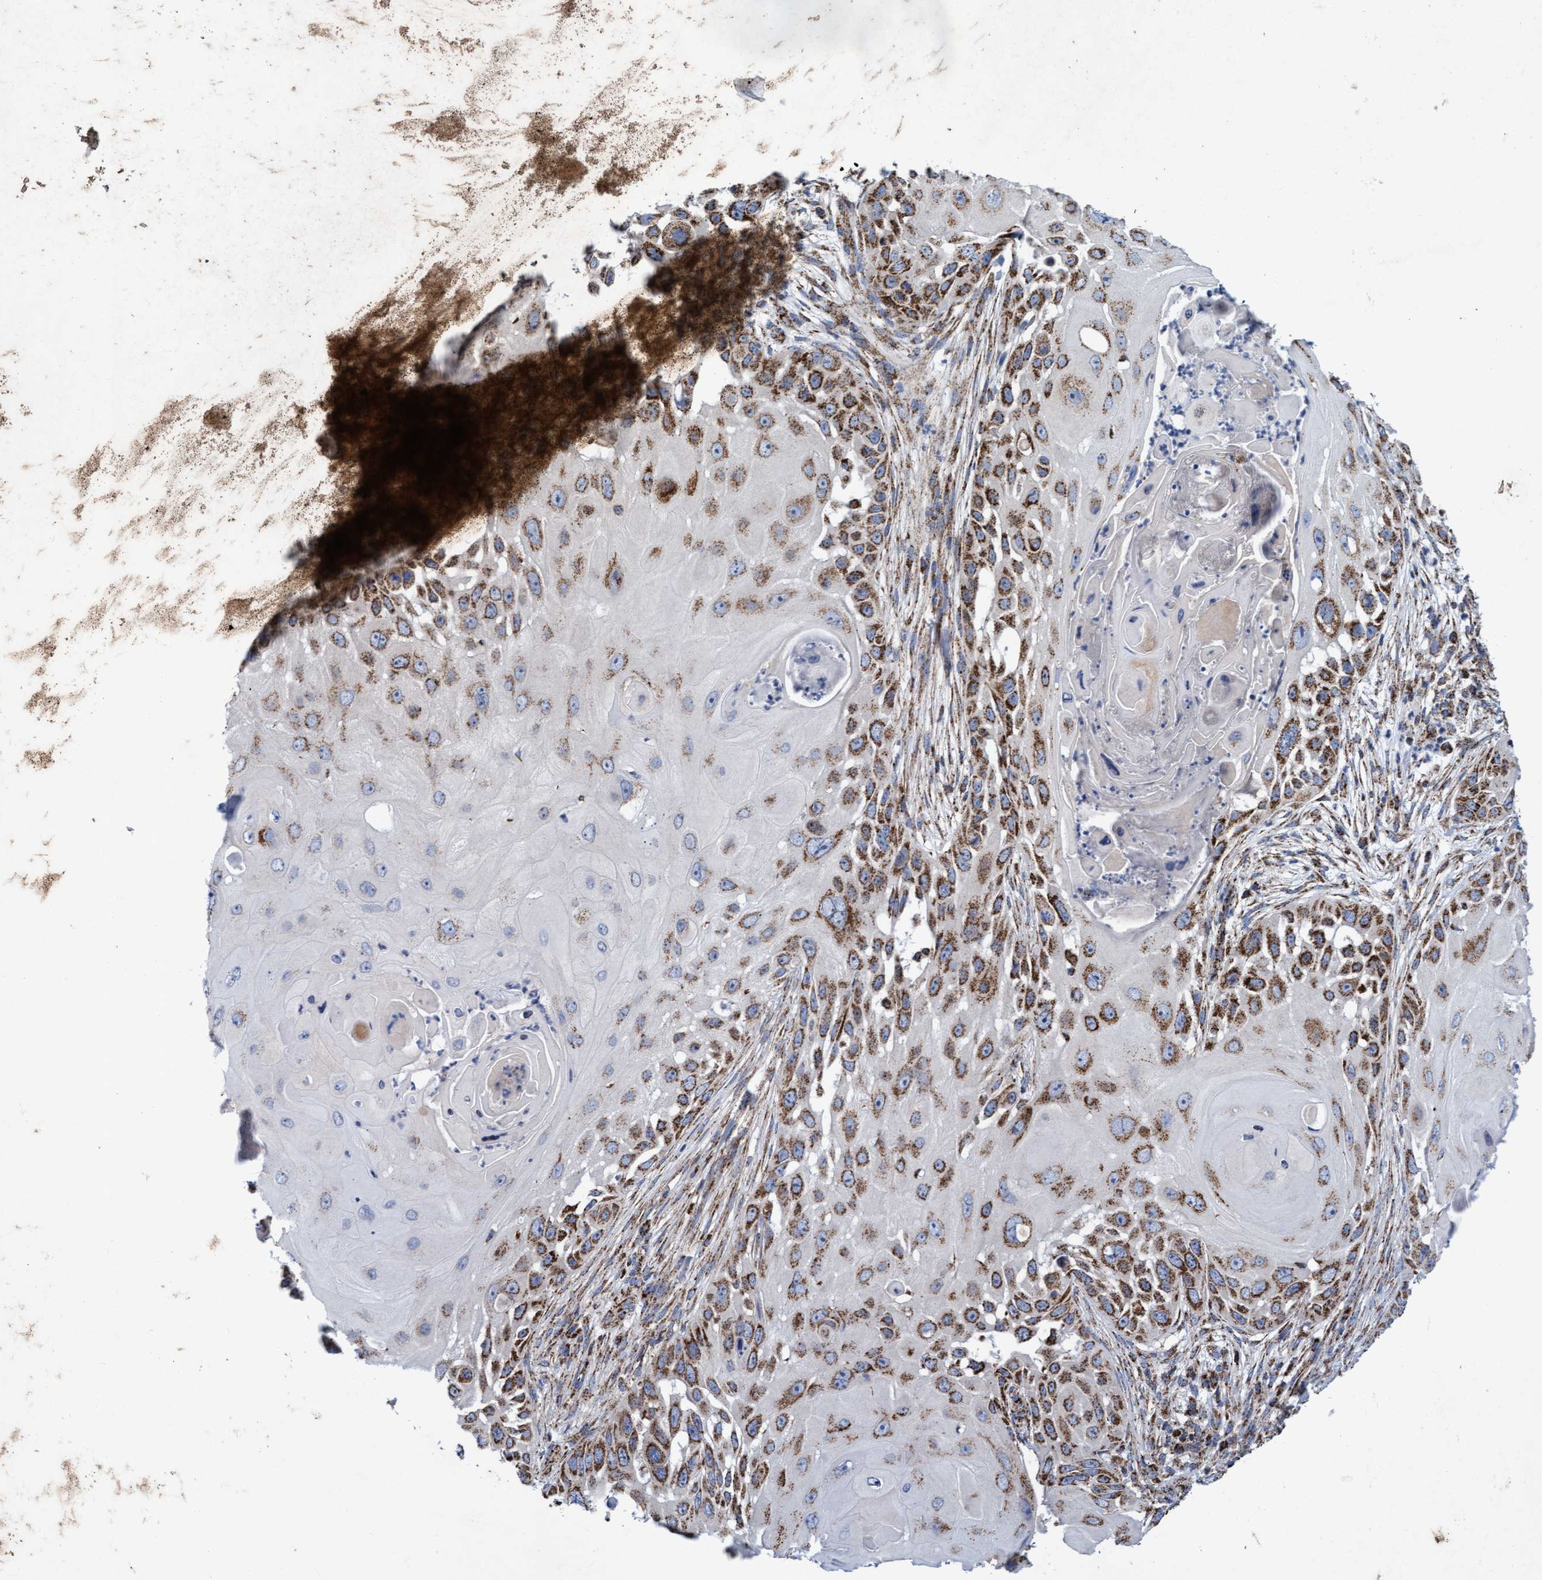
{"staining": {"intensity": "moderate", "quantity": ">75%", "location": "cytoplasmic/membranous"}, "tissue": "skin cancer", "cell_type": "Tumor cells", "image_type": "cancer", "snomed": [{"axis": "morphology", "description": "Squamous cell carcinoma, NOS"}, {"axis": "topography", "description": "Skin"}], "caption": "A photomicrograph of human skin cancer (squamous cell carcinoma) stained for a protein displays moderate cytoplasmic/membranous brown staining in tumor cells. (DAB (3,3'-diaminobenzidine) IHC with brightfield microscopy, high magnification).", "gene": "MRPL38", "patient": {"sex": "female", "age": 44}}